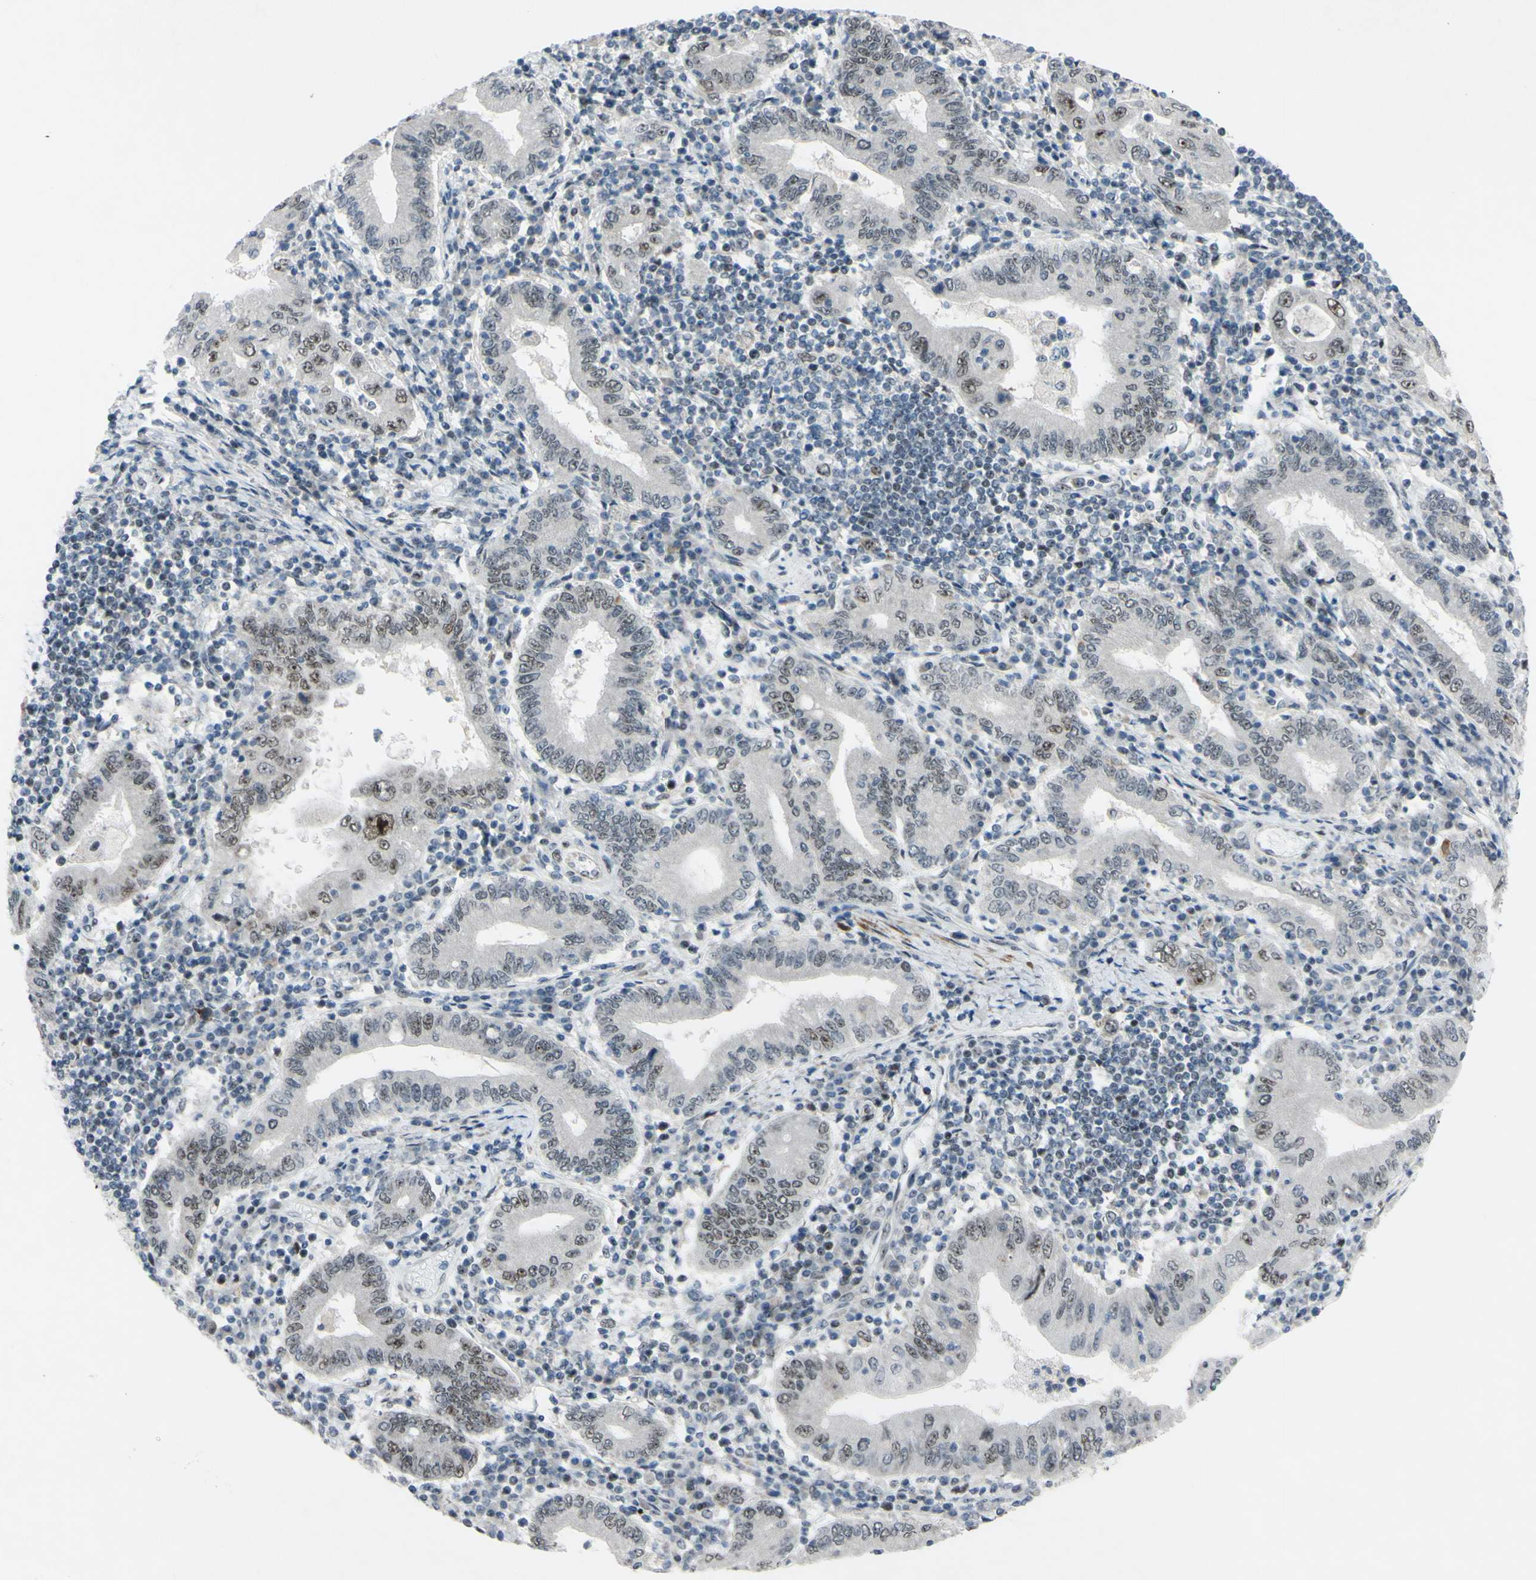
{"staining": {"intensity": "weak", "quantity": "<25%", "location": "nuclear"}, "tissue": "stomach cancer", "cell_type": "Tumor cells", "image_type": "cancer", "snomed": [{"axis": "morphology", "description": "Normal tissue, NOS"}, {"axis": "morphology", "description": "Adenocarcinoma, NOS"}, {"axis": "topography", "description": "Esophagus"}, {"axis": "topography", "description": "Stomach, upper"}, {"axis": "topography", "description": "Peripheral nerve tissue"}], "caption": "This is an immunohistochemistry histopathology image of human adenocarcinoma (stomach). There is no positivity in tumor cells.", "gene": "POLR1A", "patient": {"sex": "male", "age": 62}}